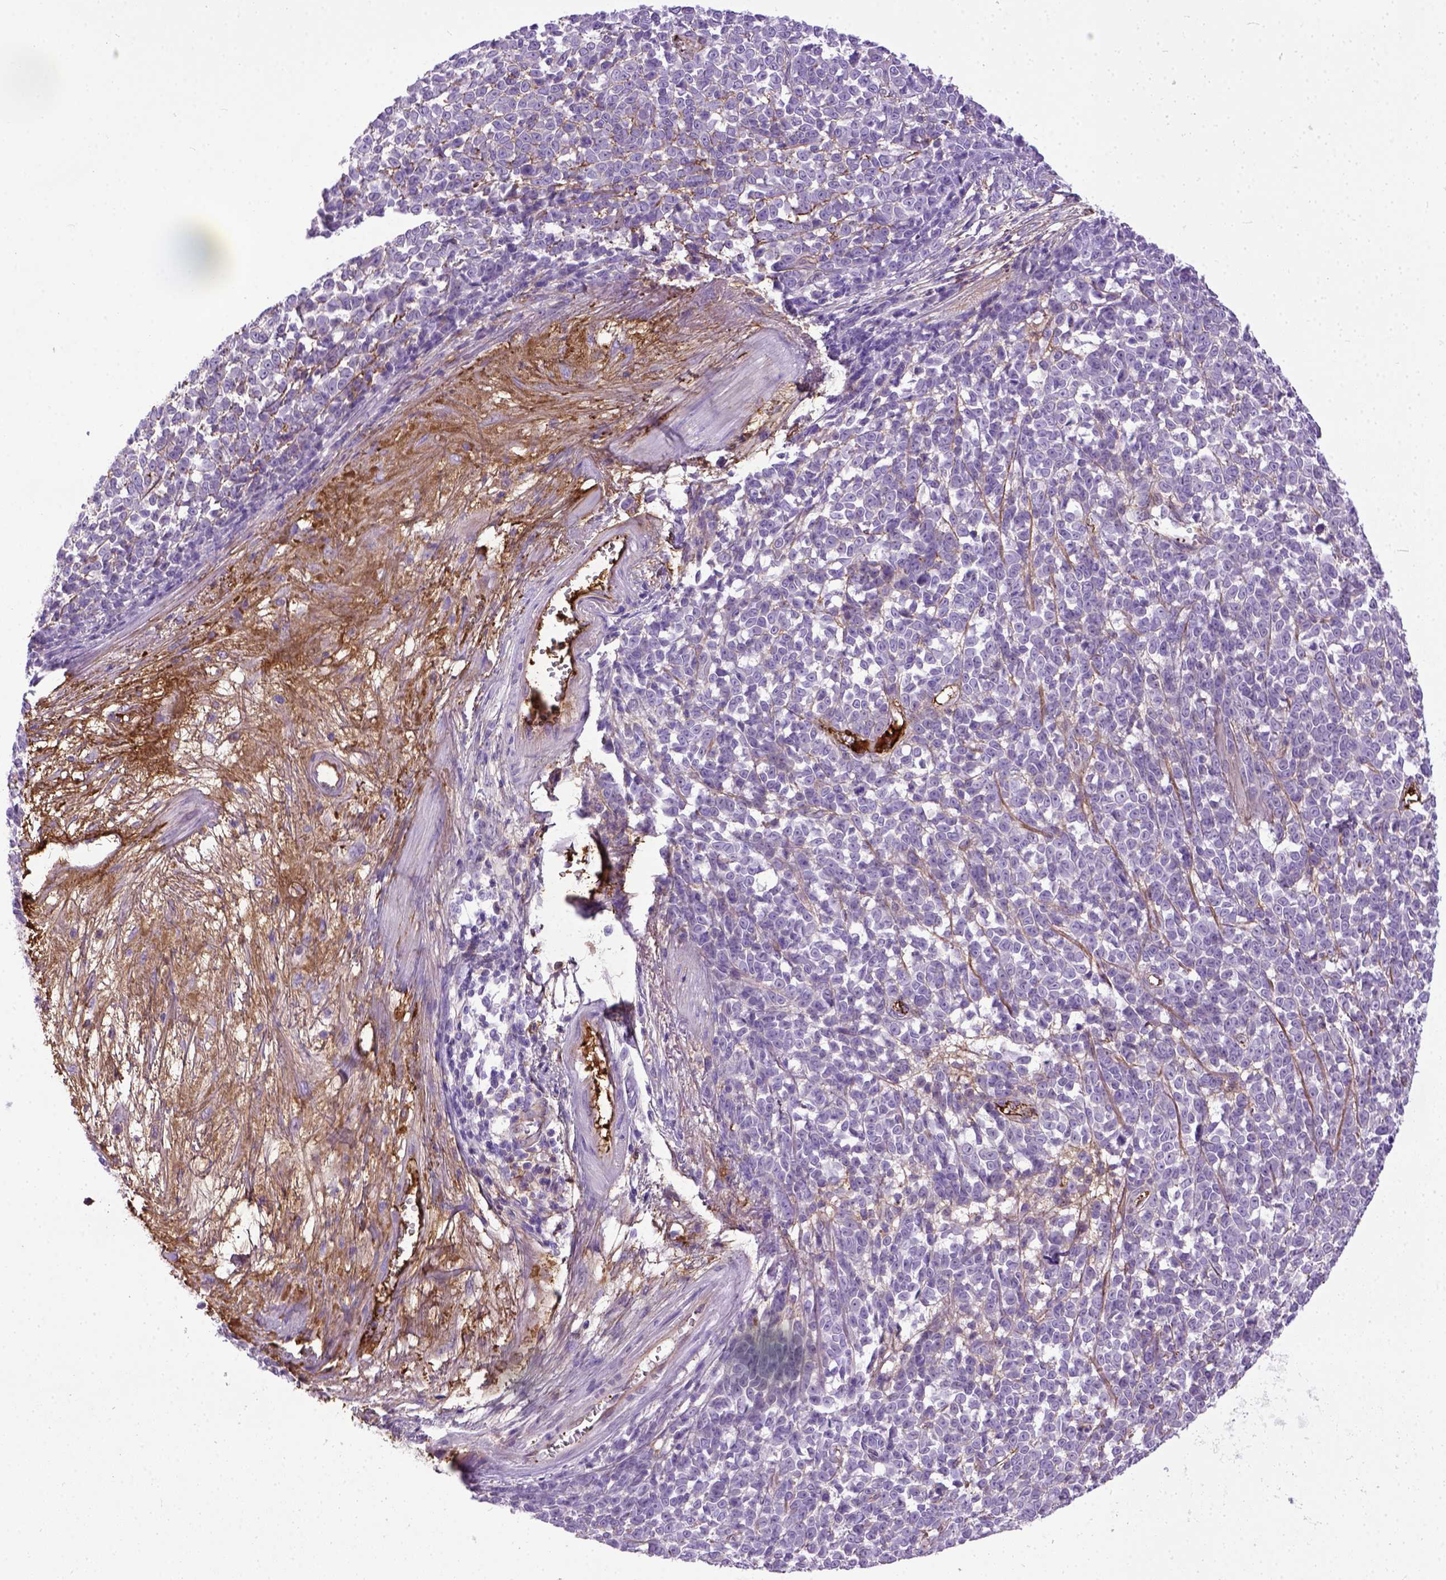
{"staining": {"intensity": "negative", "quantity": "none", "location": "none"}, "tissue": "melanoma", "cell_type": "Tumor cells", "image_type": "cancer", "snomed": [{"axis": "morphology", "description": "Malignant melanoma, NOS"}, {"axis": "topography", "description": "Skin"}], "caption": "Immunohistochemistry micrograph of neoplastic tissue: human melanoma stained with DAB demonstrates no significant protein positivity in tumor cells.", "gene": "ADAMTS8", "patient": {"sex": "female", "age": 95}}